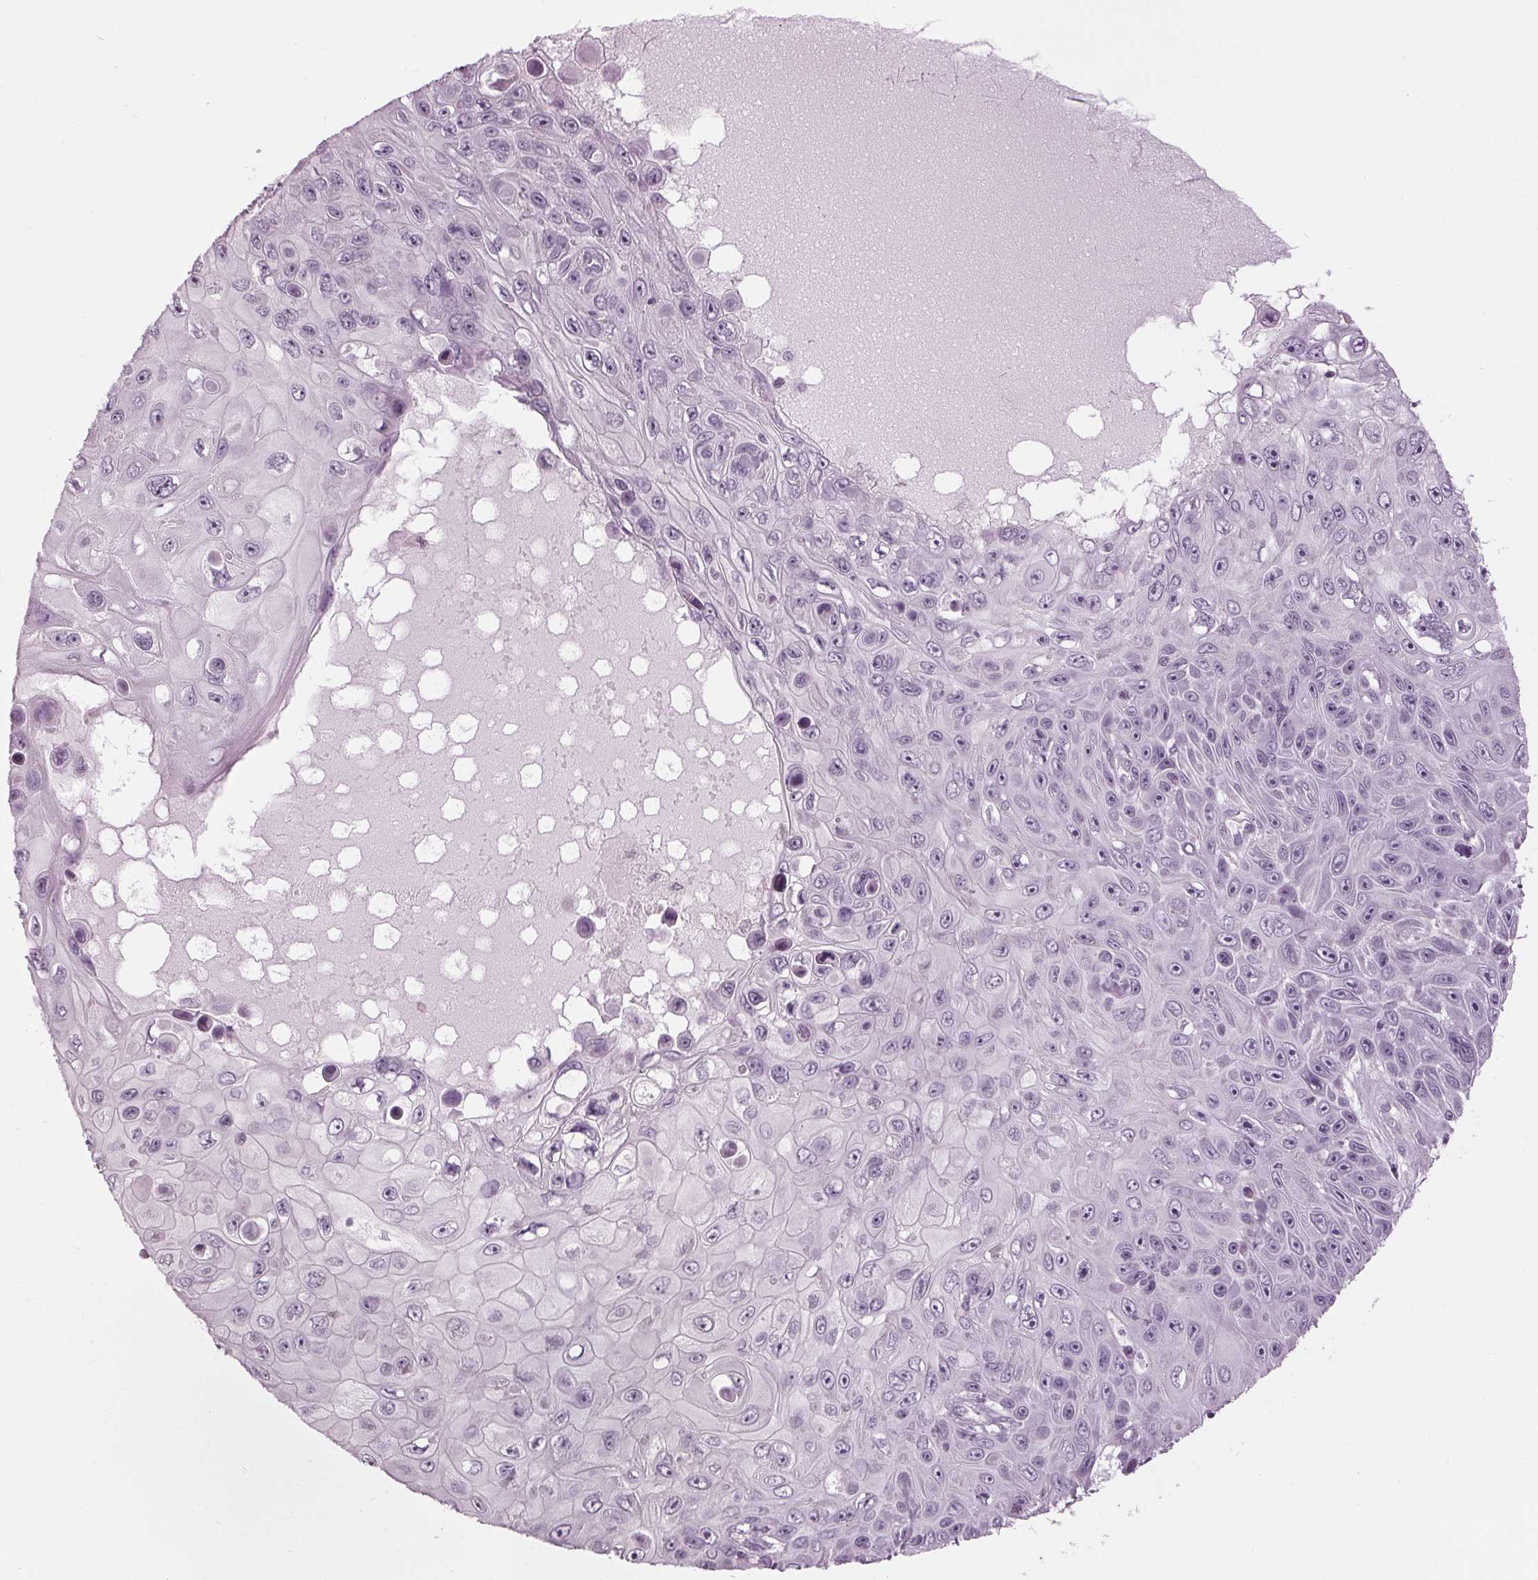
{"staining": {"intensity": "negative", "quantity": "none", "location": "none"}, "tissue": "skin cancer", "cell_type": "Tumor cells", "image_type": "cancer", "snomed": [{"axis": "morphology", "description": "Squamous cell carcinoma, NOS"}, {"axis": "topography", "description": "Skin"}], "caption": "The image displays no staining of tumor cells in squamous cell carcinoma (skin).", "gene": "TNNC2", "patient": {"sex": "male", "age": 82}}